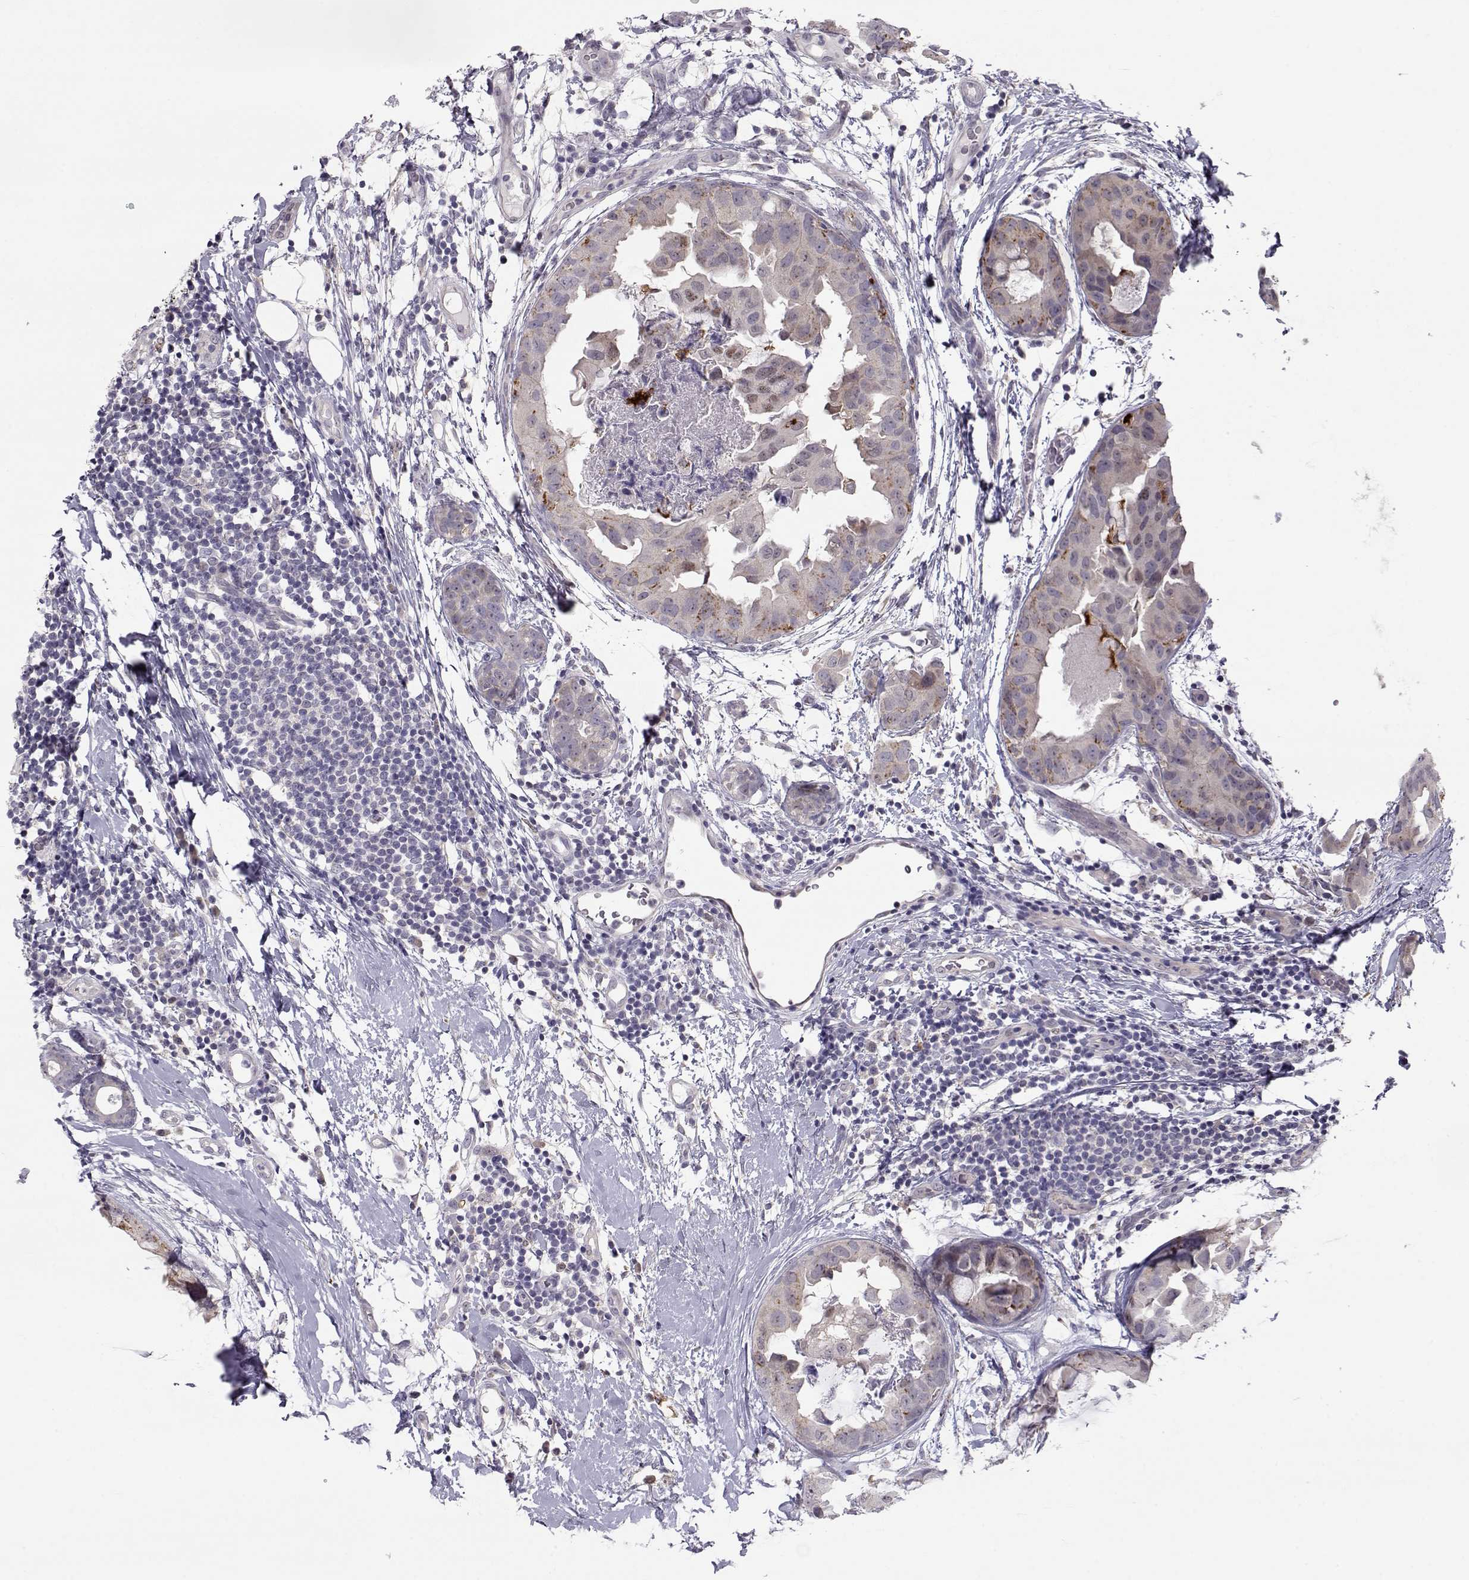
{"staining": {"intensity": "moderate", "quantity": "<25%", "location": "cytoplasmic/membranous"}, "tissue": "breast cancer", "cell_type": "Tumor cells", "image_type": "cancer", "snomed": [{"axis": "morphology", "description": "Normal tissue, NOS"}, {"axis": "morphology", "description": "Duct carcinoma"}, {"axis": "topography", "description": "Breast"}], "caption": "Tumor cells display low levels of moderate cytoplasmic/membranous staining in approximately <25% of cells in human intraductal carcinoma (breast). Nuclei are stained in blue.", "gene": "NPVF", "patient": {"sex": "female", "age": 40}}